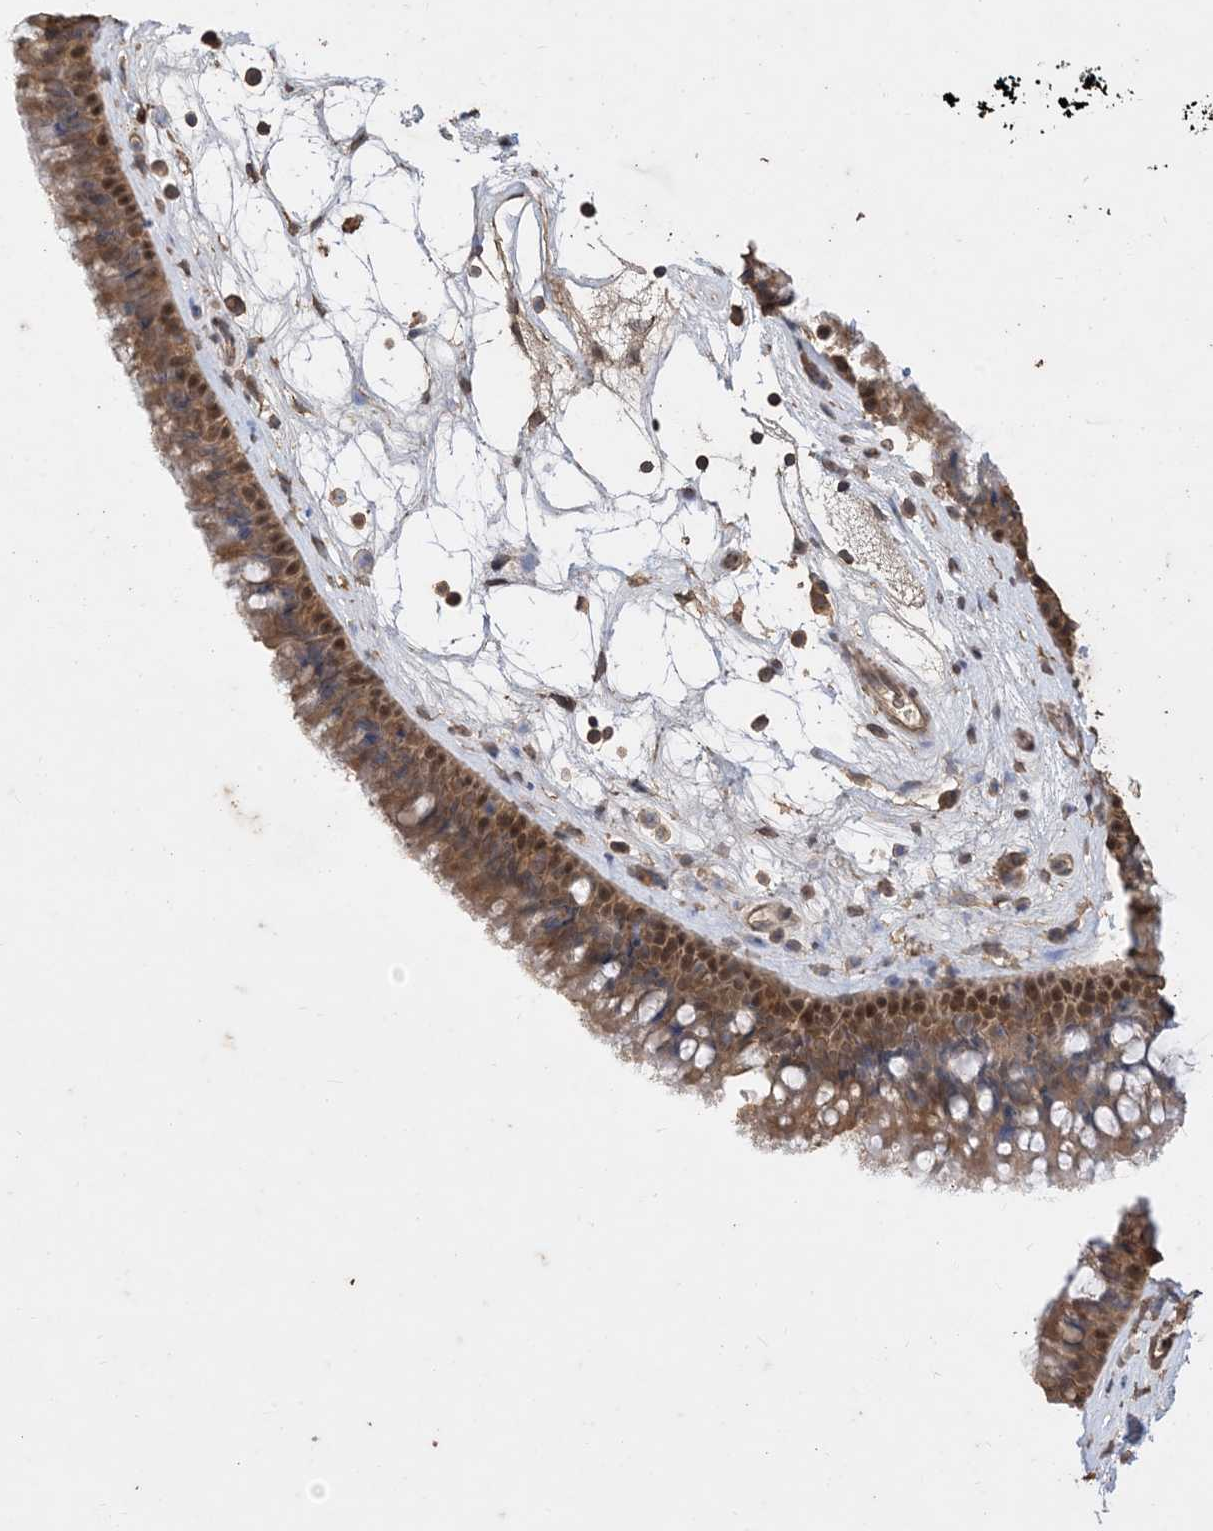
{"staining": {"intensity": "moderate", "quantity": ">75%", "location": "cytoplasmic/membranous,nuclear"}, "tissue": "nasopharynx", "cell_type": "Respiratory epithelial cells", "image_type": "normal", "snomed": [{"axis": "morphology", "description": "Normal tissue, NOS"}, {"axis": "topography", "description": "Nasopharynx"}], "caption": "Immunohistochemistry of unremarkable human nasopharynx exhibits medium levels of moderate cytoplasmic/membranous,nuclear expression in about >75% of respiratory epithelial cells. (brown staining indicates protein expression, while blue staining denotes nuclei).", "gene": "ZKSCAN5", "patient": {"sex": "male", "age": 64}}